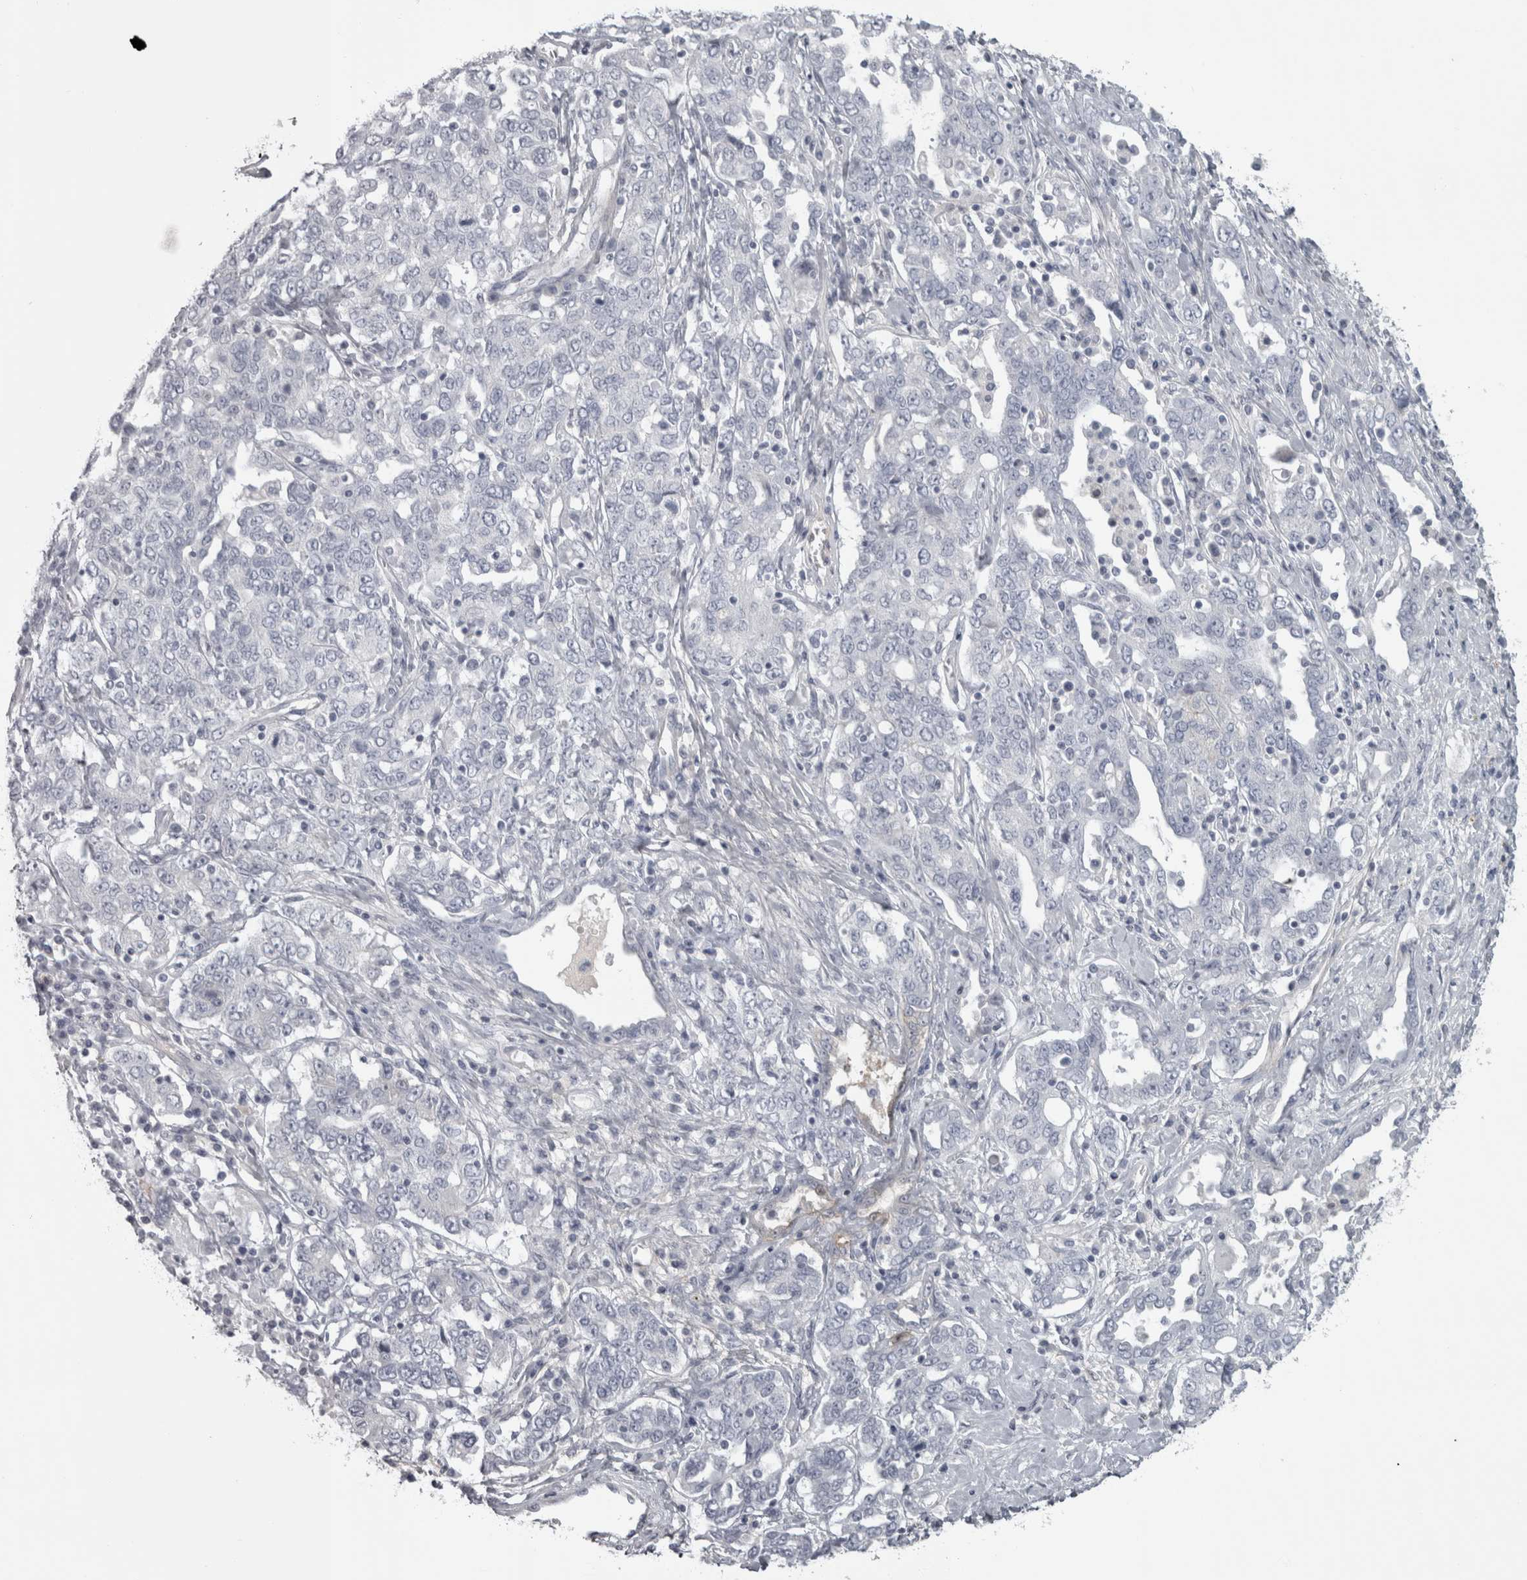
{"staining": {"intensity": "negative", "quantity": "none", "location": "none"}, "tissue": "ovarian cancer", "cell_type": "Tumor cells", "image_type": "cancer", "snomed": [{"axis": "morphology", "description": "Carcinoma, endometroid"}, {"axis": "topography", "description": "Ovary"}], "caption": "Tumor cells show no significant protein staining in ovarian endometroid carcinoma. The staining is performed using DAB (3,3'-diaminobenzidine) brown chromogen with nuclei counter-stained in using hematoxylin.", "gene": "PPP1R12B", "patient": {"sex": "female", "age": 62}}